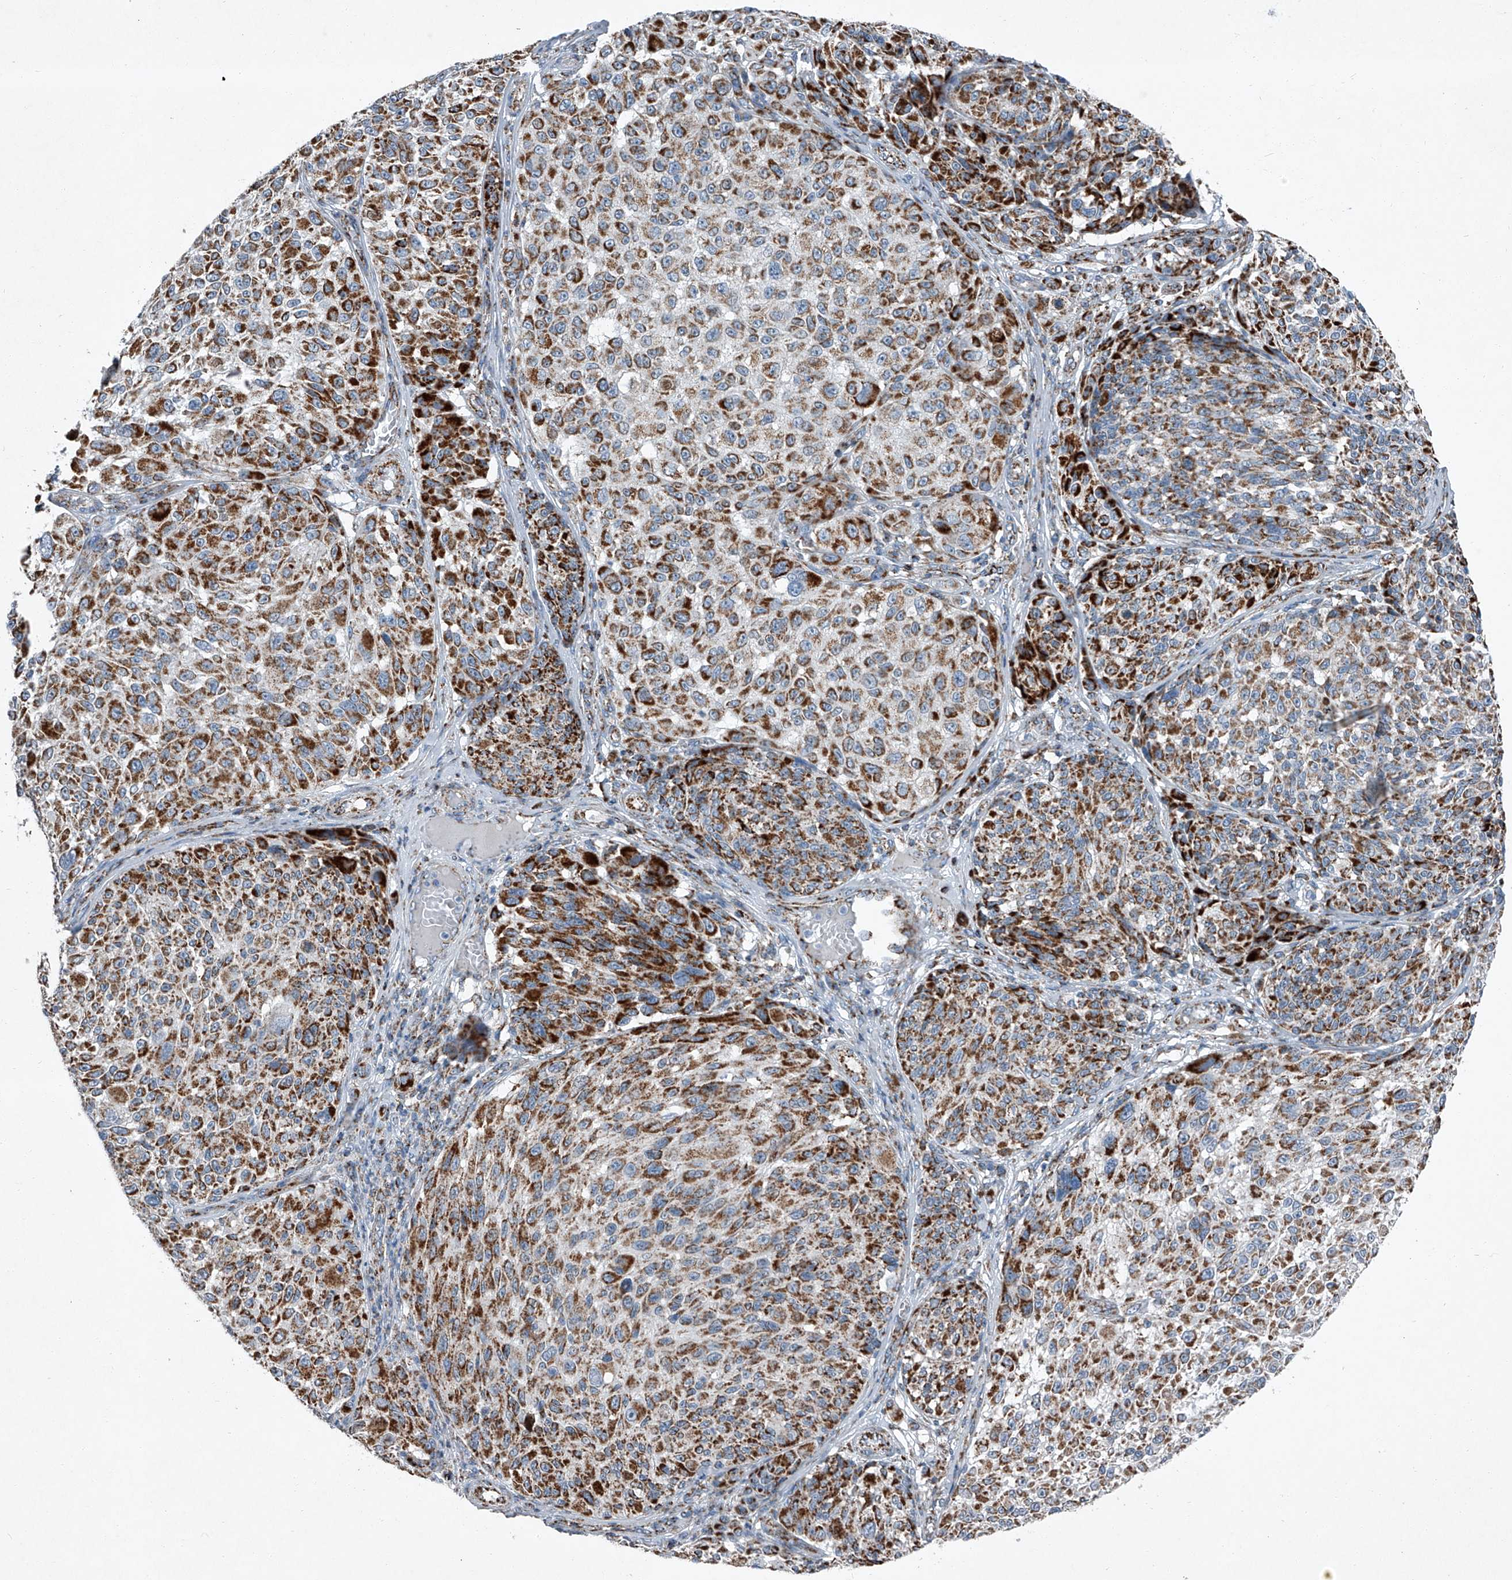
{"staining": {"intensity": "moderate", "quantity": ">75%", "location": "cytoplasmic/membranous"}, "tissue": "melanoma", "cell_type": "Tumor cells", "image_type": "cancer", "snomed": [{"axis": "morphology", "description": "Malignant melanoma, NOS"}, {"axis": "topography", "description": "Skin"}], "caption": "Melanoma tissue displays moderate cytoplasmic/membranous expression in approximately >75% of tumor cells, visualized by immunohistochemistry.", "gene": "CHRNA7", "patient": {"sex": "male", "age": 83}}